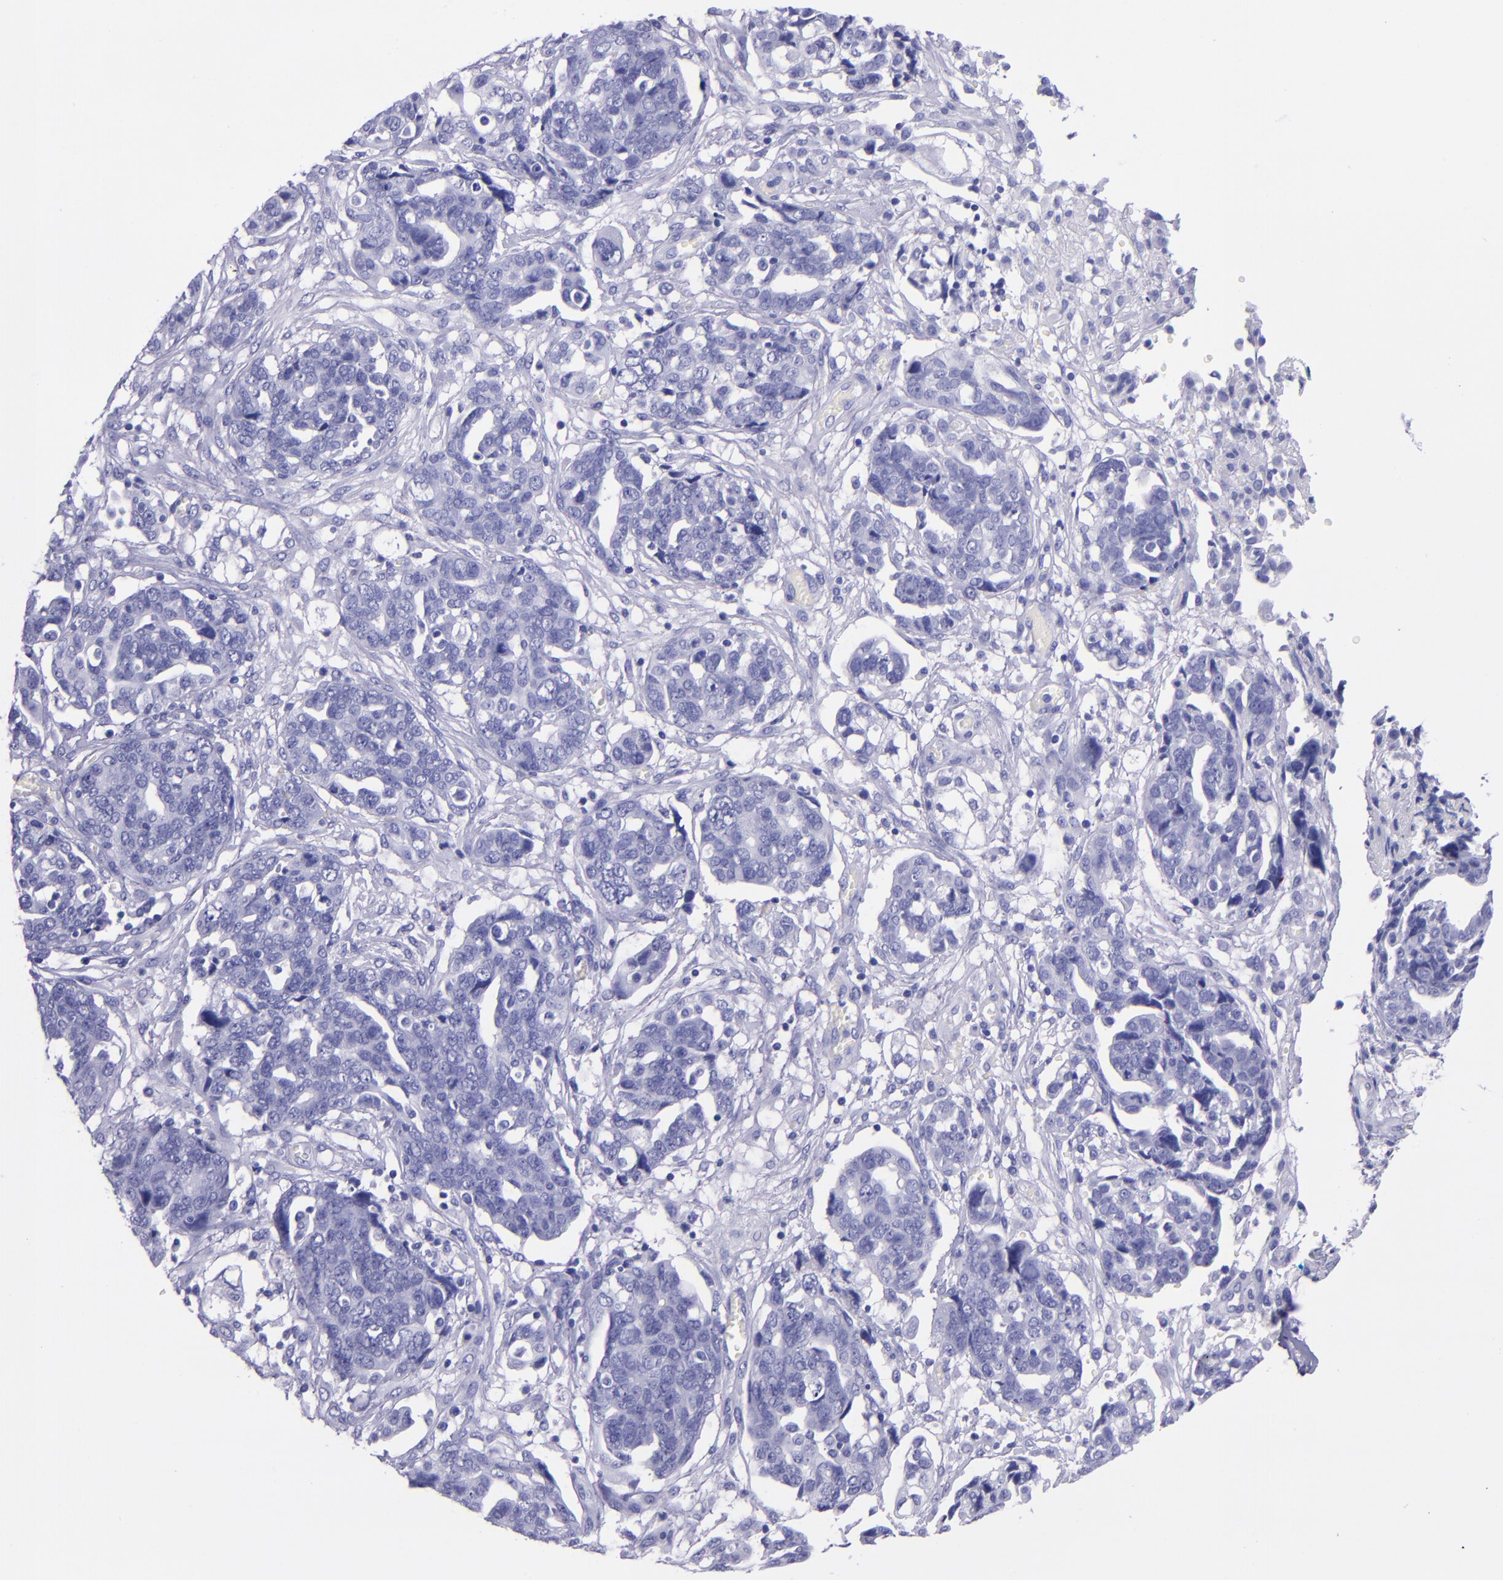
{"staining": {"intensity": "negative", "quantity": "none", "location": "none"}, "tissue": "ovarian cancer", "cell_type": "Tumor cells", "image_type": "cancer", "snomed": [{"axis": "morphology", "description": "Normal tissue, NOS"}, {"axis": "morphology", "description": "Cystadenocarcinoma, serous, NOS"}, {"axis": "topography", "description": "Fallopian tube"}, {"axis": "topography", "description": "Ovary"}], "caption": "Immunohistochemistry (IHC) micrograph of neoplastic tissue: human ovarian cancer stained with DAB demonstrates no significant protein staining in tumor cells.", "gene": "MBP", "patient": {"sex": "female", "age": 56}}